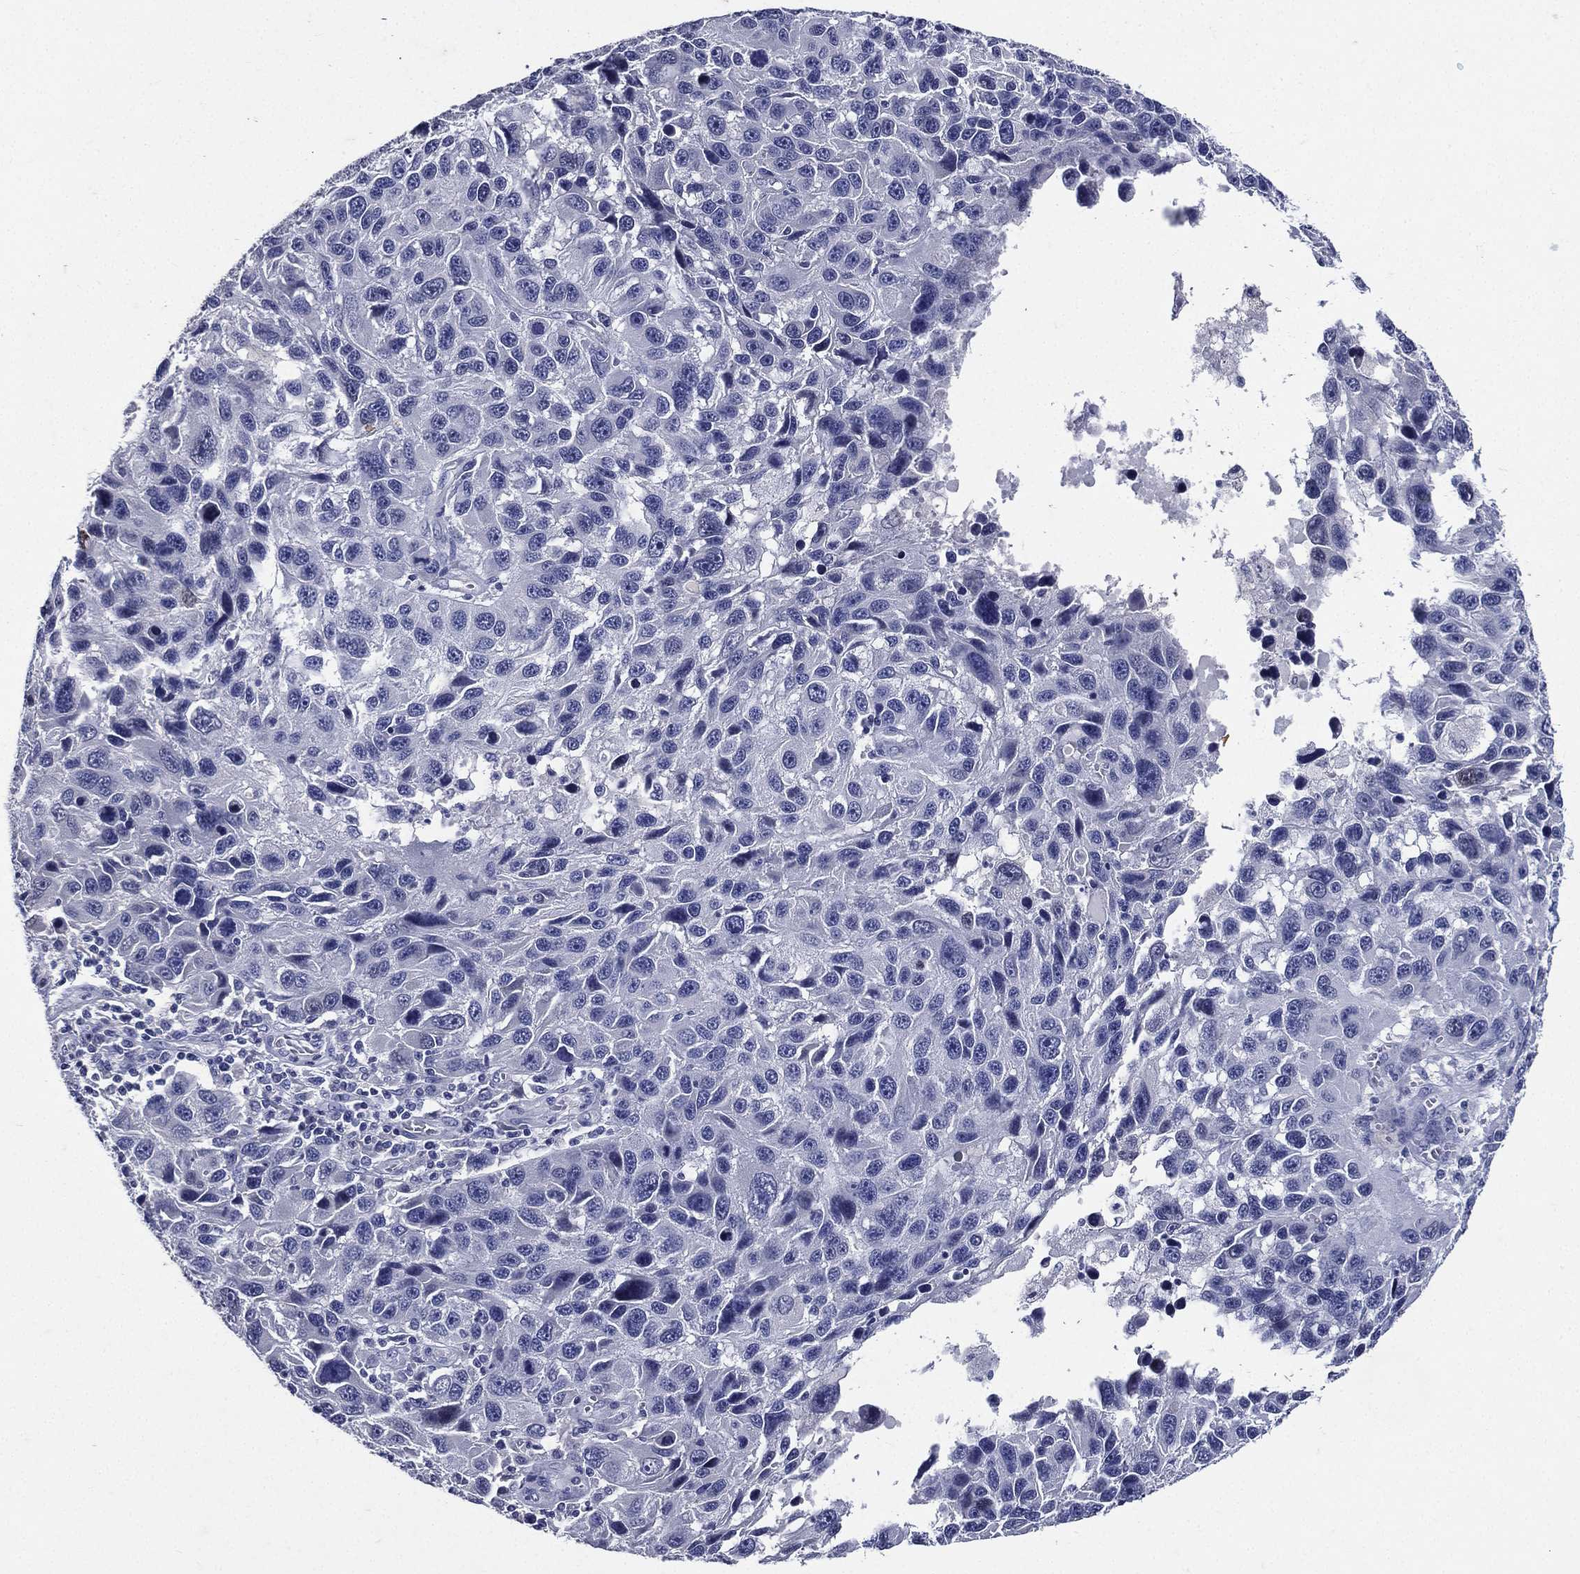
{"staining": {"intensity": "negative", "quantity": "none", "location": "none"}, "tissue": "melanoma", "cell_type": "Tumor cells", "image_type": "cancer", "snomed": [{"axis": "morphology", "description": "Malignant melanoma, NOS"}, {"axis": "topography", "description": "Skin"}], "caption": "There is no significant positivity in tumor cells of malignant melanoma.", "gene": "TGM1", "patient": {"sex": "male", "age": 53}}